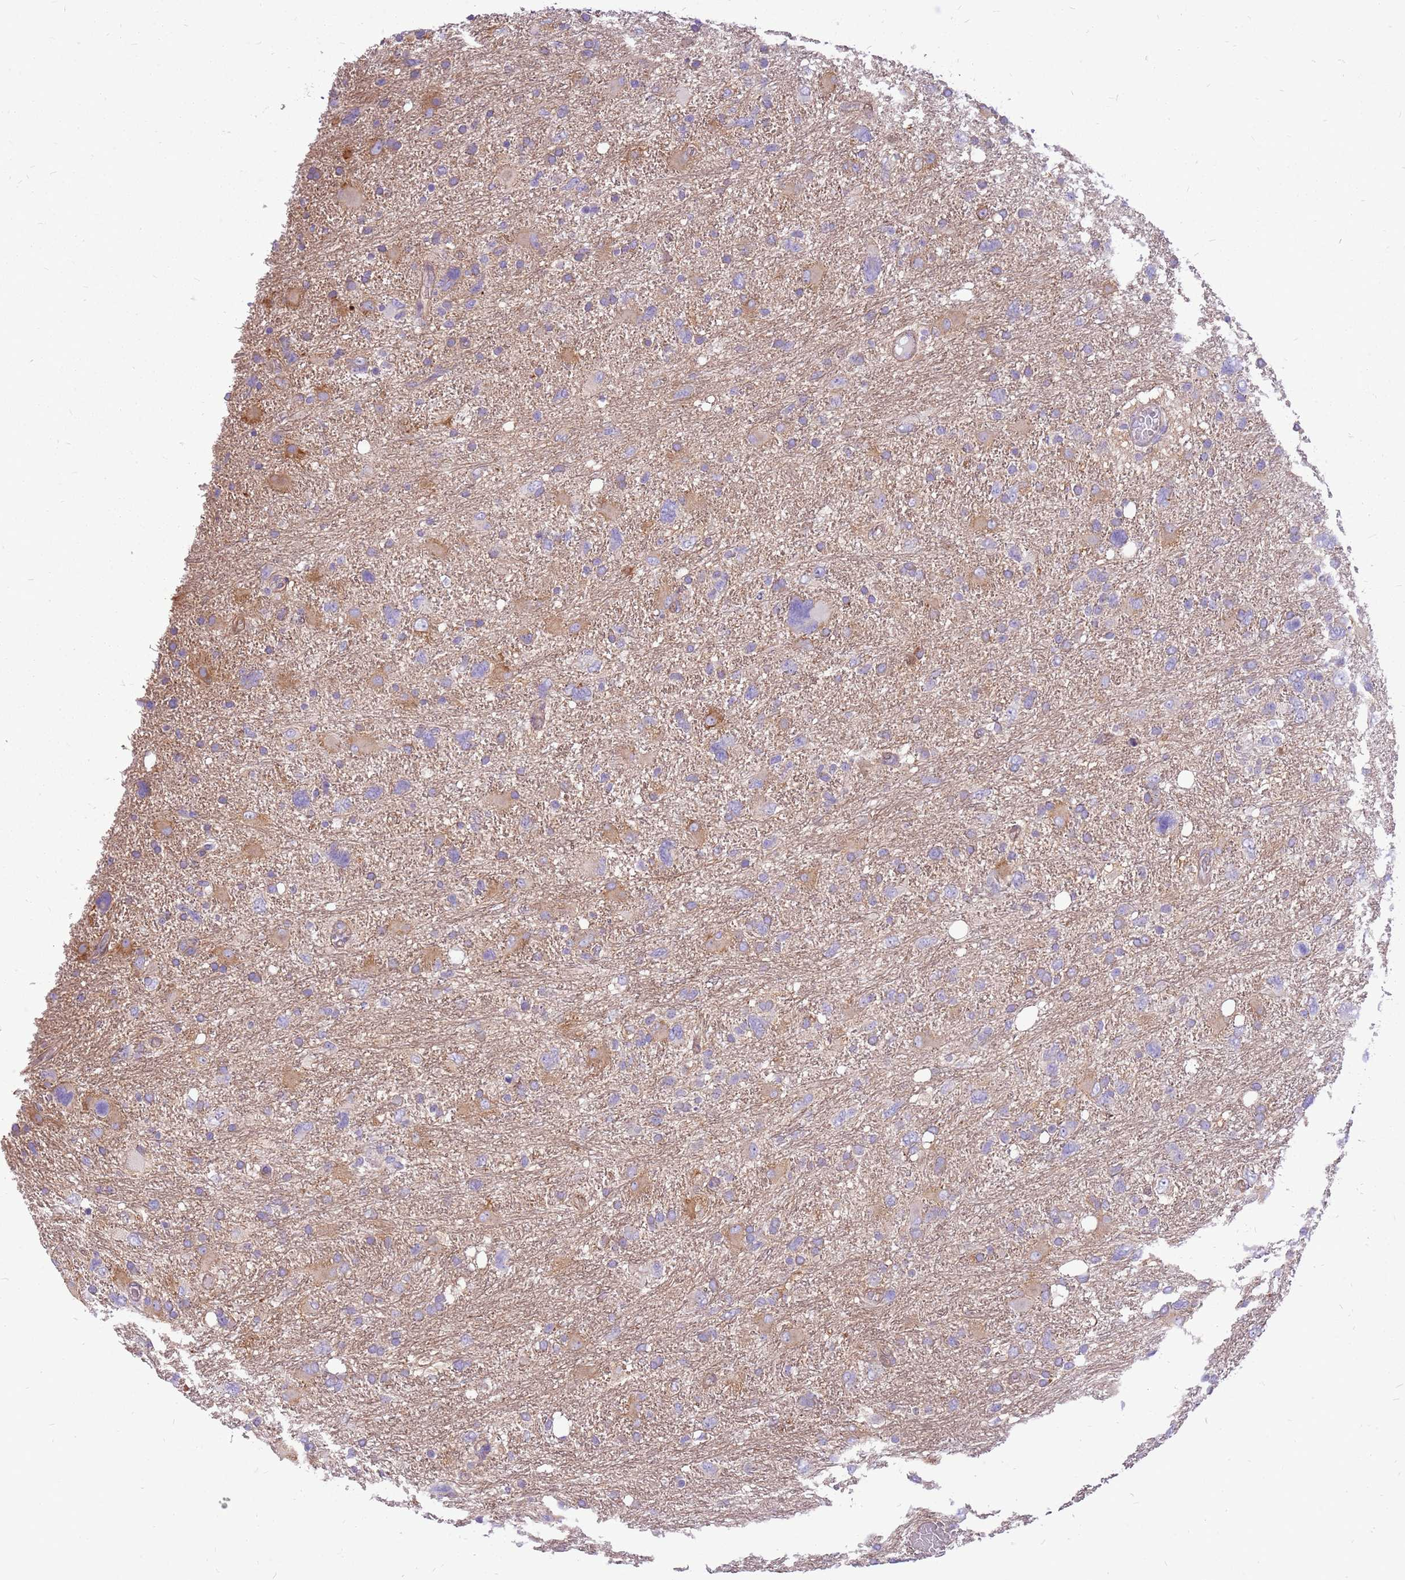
{"staining": {"intensity": "weak", "quantity": "<25%", "location": "cytoplasmic/membranous"}, "tissue": "glioma", "cell_type": "Tumor cells", "image_type": "cancer", "snomed": [{"axis": "morphology", "description": "Glioma, malignant, High grade"}, {"axis": "topography", "description": "Brain"}], "caption": "Glioma was stained to show a protein in brown. There is no significant positivity in tumor cells.", "gene": "WDR90", "patient": {"sex": "male", "age": 61}}